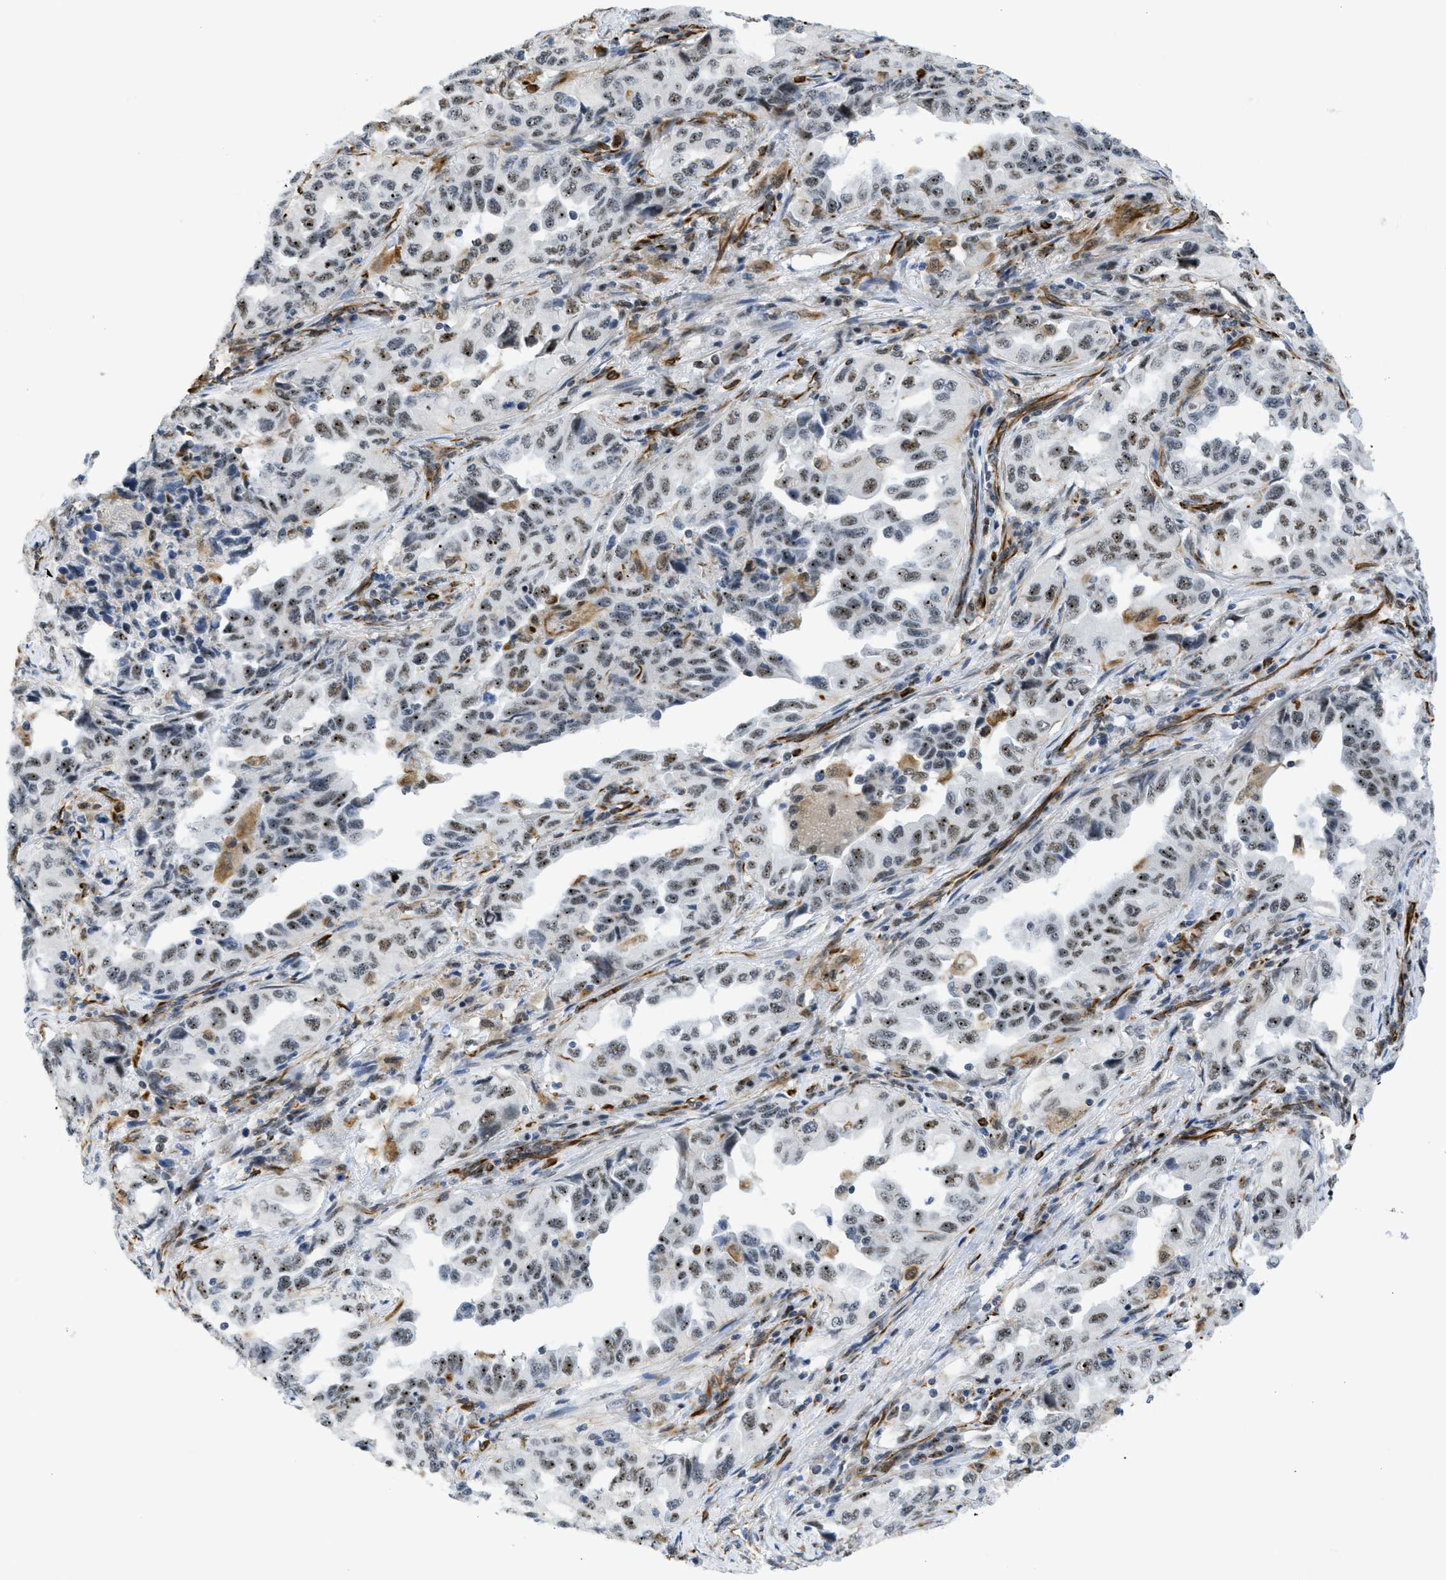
{"staining": {"intensity": "weak", "quantity": "25%-75%", "location": "nuclear"}, "tissue": "lung cancer", "cell_type": "Tumor cells", "image_type": "cancer", "snomed": [{"axis": "morphology", "description": "Adenocarcinoma, NOS"}, {"axis": "topography", "description": "Lung"}], "caption": "This is an image of immunohistochemistry (IHC) staining of lung cancer (adenocarcinoma), which shows weak expression in the nuclear of tumor cells.", "gene": "LRRC8B", "patient": {"sex": "female", "age": 51}}